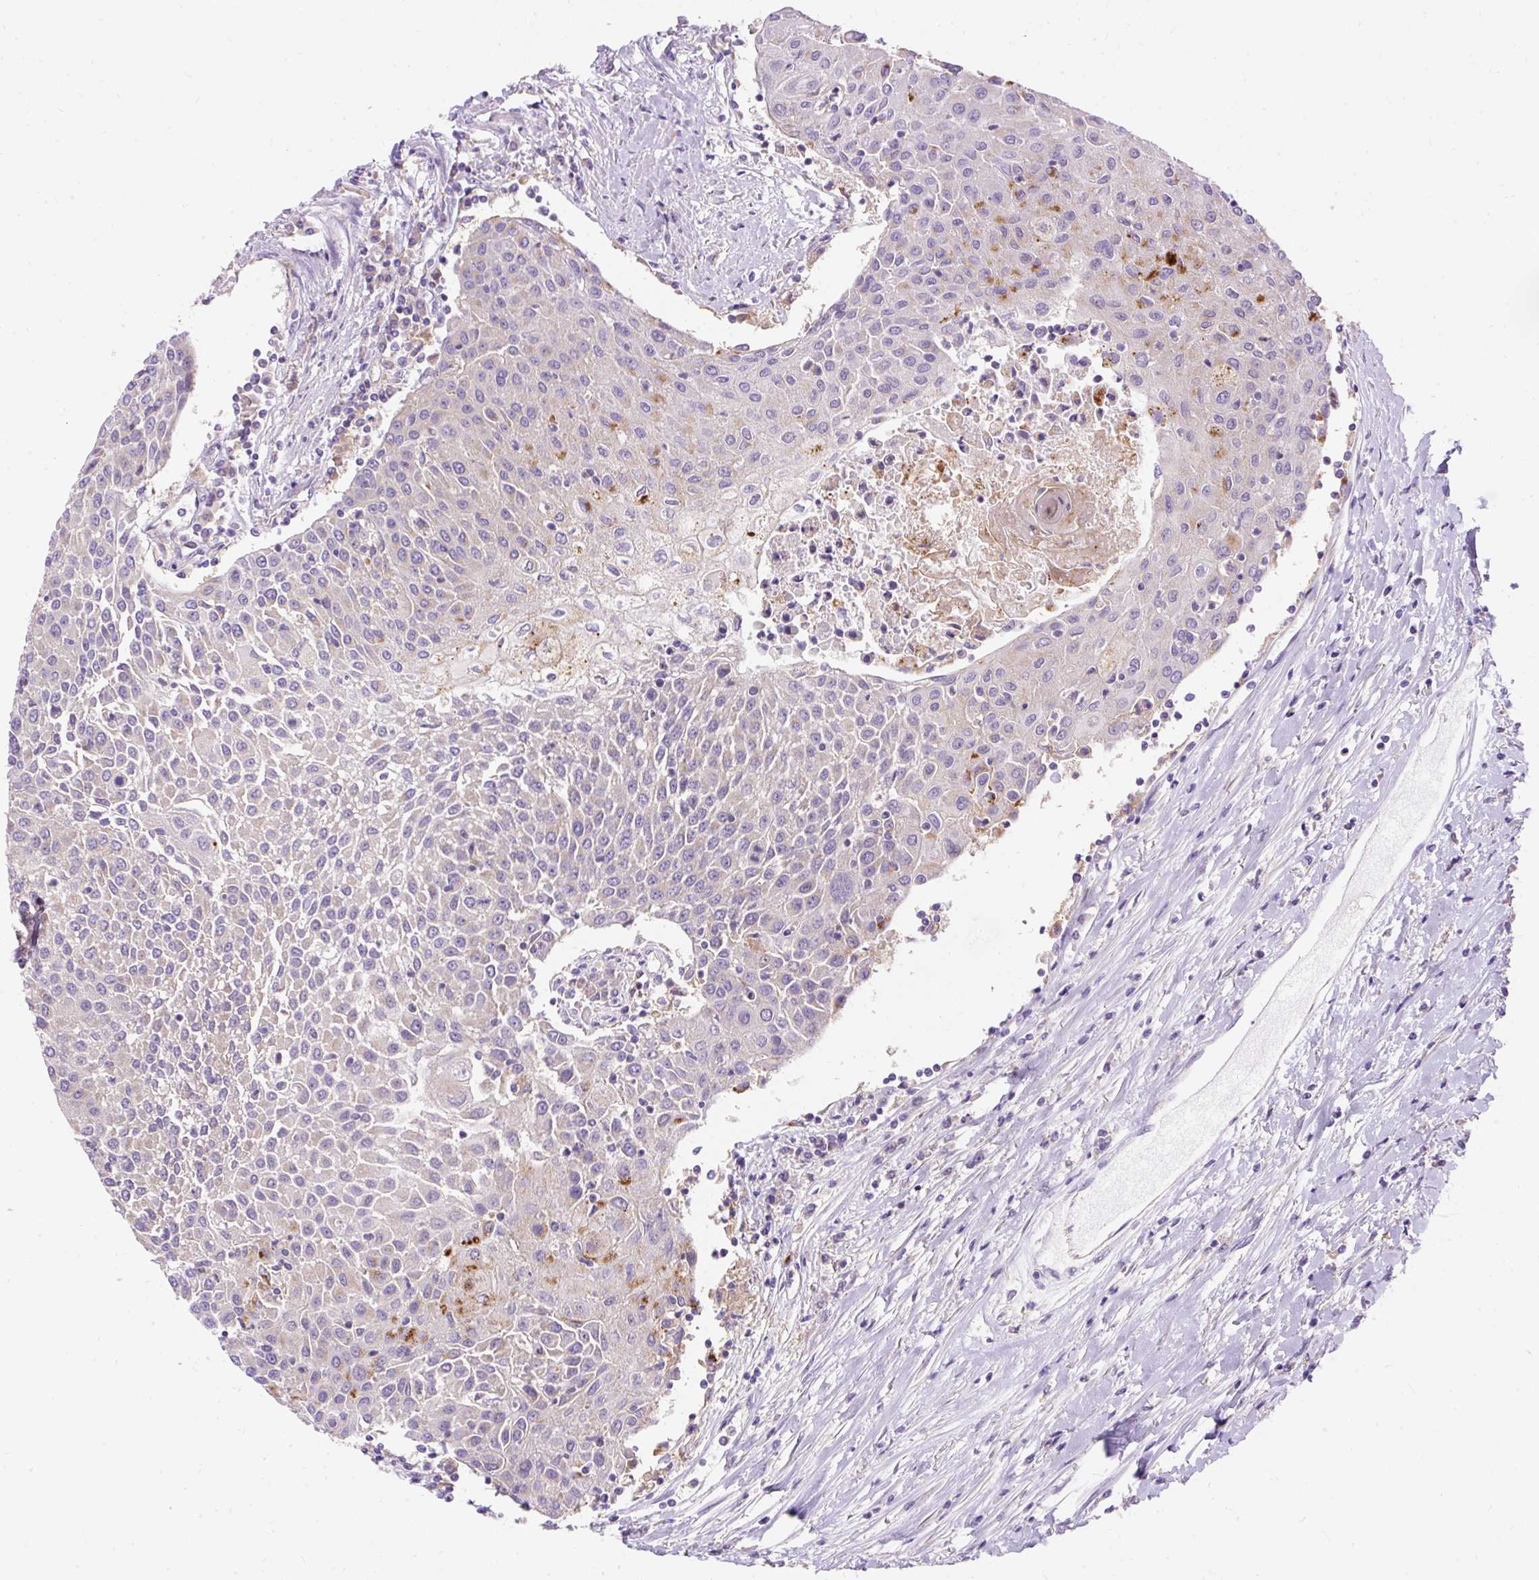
{"staining": {"intensity": "moderate", "quantity": "<25%", "location": "cytoplasmic/membranous"}, "tissue": "urothelial cancer", "cell_type": "Tumor cells", "image_type": "cancer", "snomed": [{"axis": "morphology", "description": "Urothelial carcinoma, High grade"}, {"axis": "topography", "description": "Urinary bladder"}], "caption": "Protein positivity by immunohistochemistry demonstrates moderate cytoplasmic/membranous positivity in about <25% of tumor cells in high-grade urothelial carcinoma.", "gene": "OR4K15", "patient": {"sex": "female", "age": 85}}